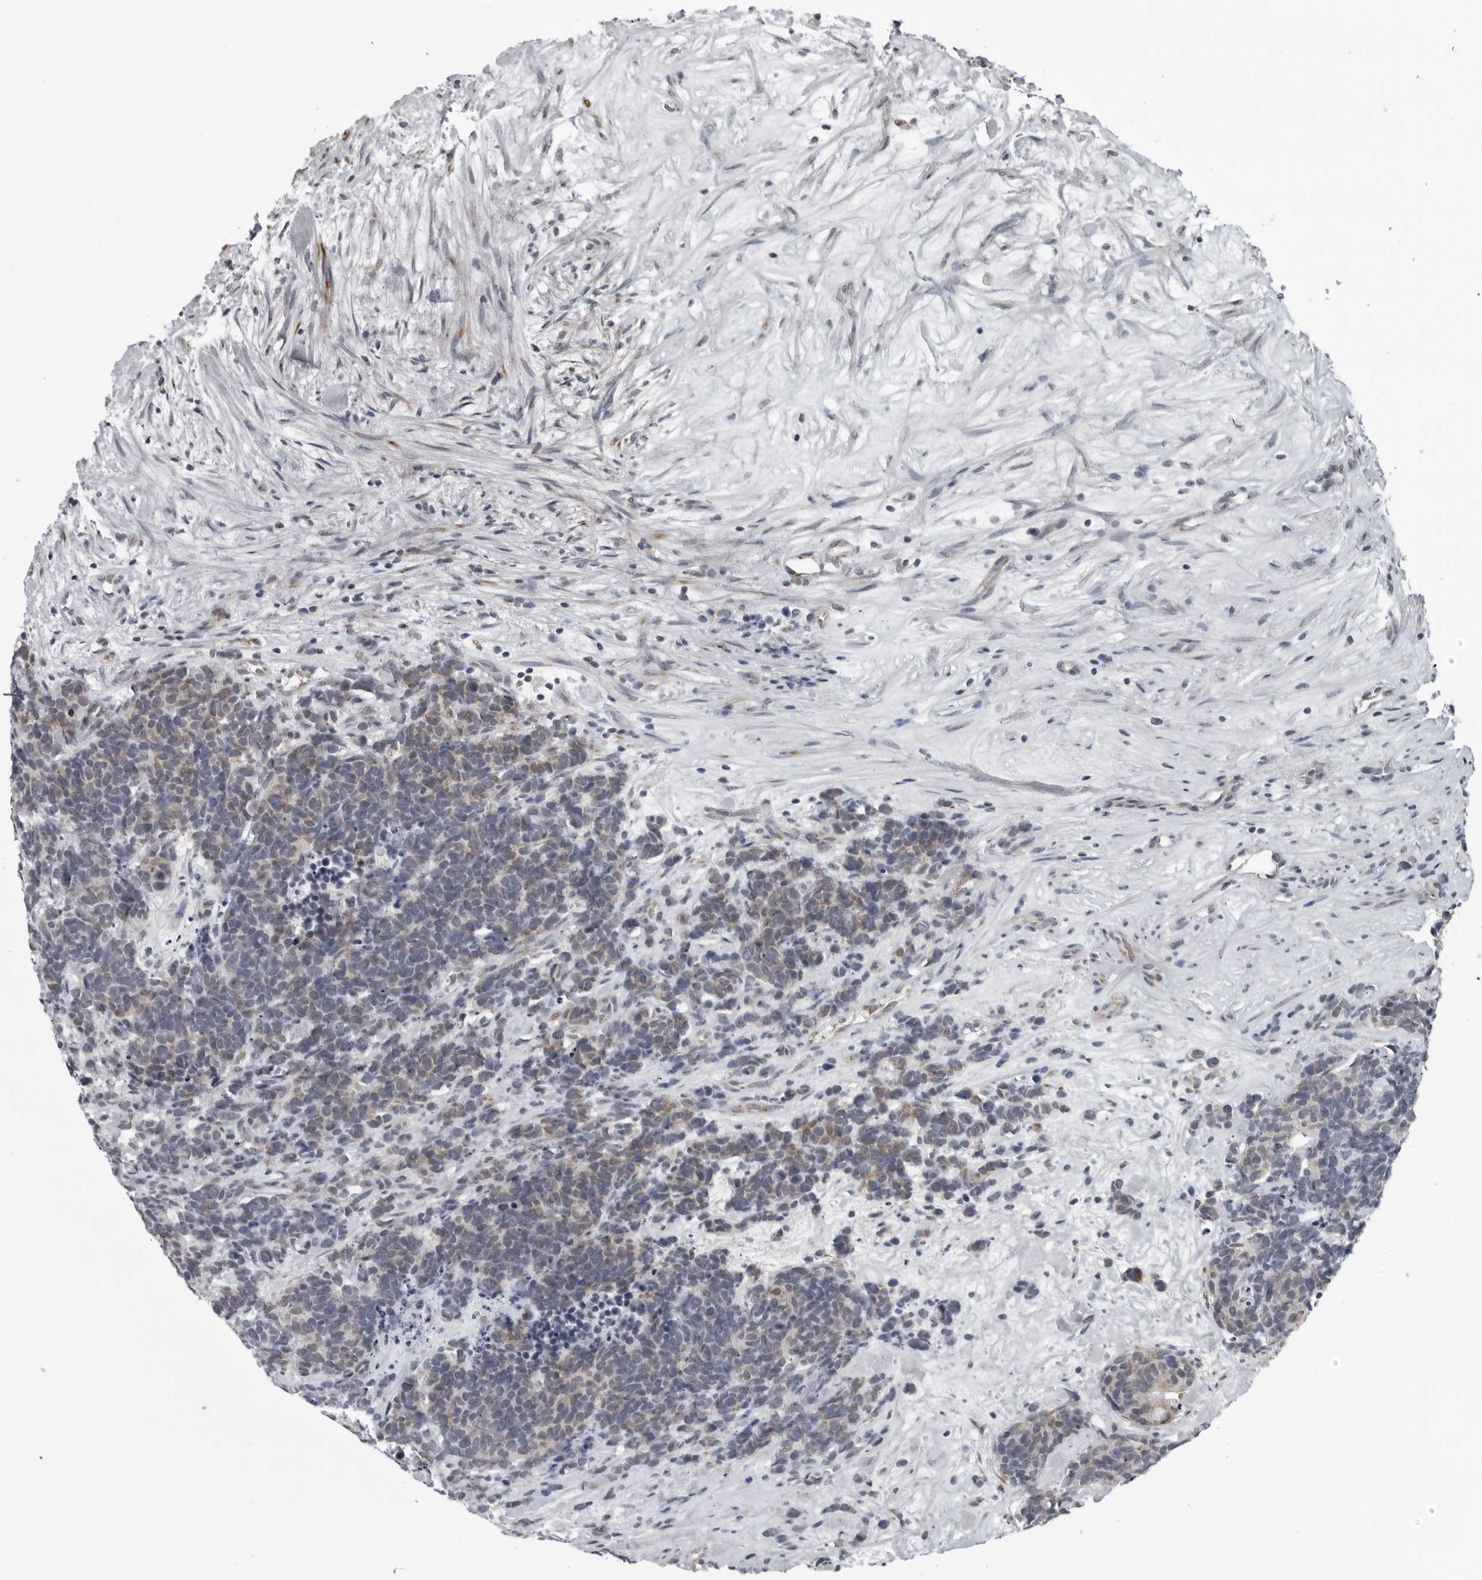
{"staining": {"intensity": "weak", "quantity": ">75%", "location": "cytoplasmic/membranous"}, "tissue": "carcinoid", "cell_type": "Tumor cells", "image_type": "cancer", "snomed": [{"axis": "morphology", "description": "Carcinoma, NOS"}, {"axis": "morphology", "description": "Carcinoid, malignant, NOS"}, {"axis": "topography", "description": "Urinary bladder"}], "caption": "This is an image of immunohistochemistry staining of carcinoid, which shows weak expression in the cytoplasmic/membranous of tumor cells.", "gene": "RTCA", "patient": {"sex": "male", "age": 57}}